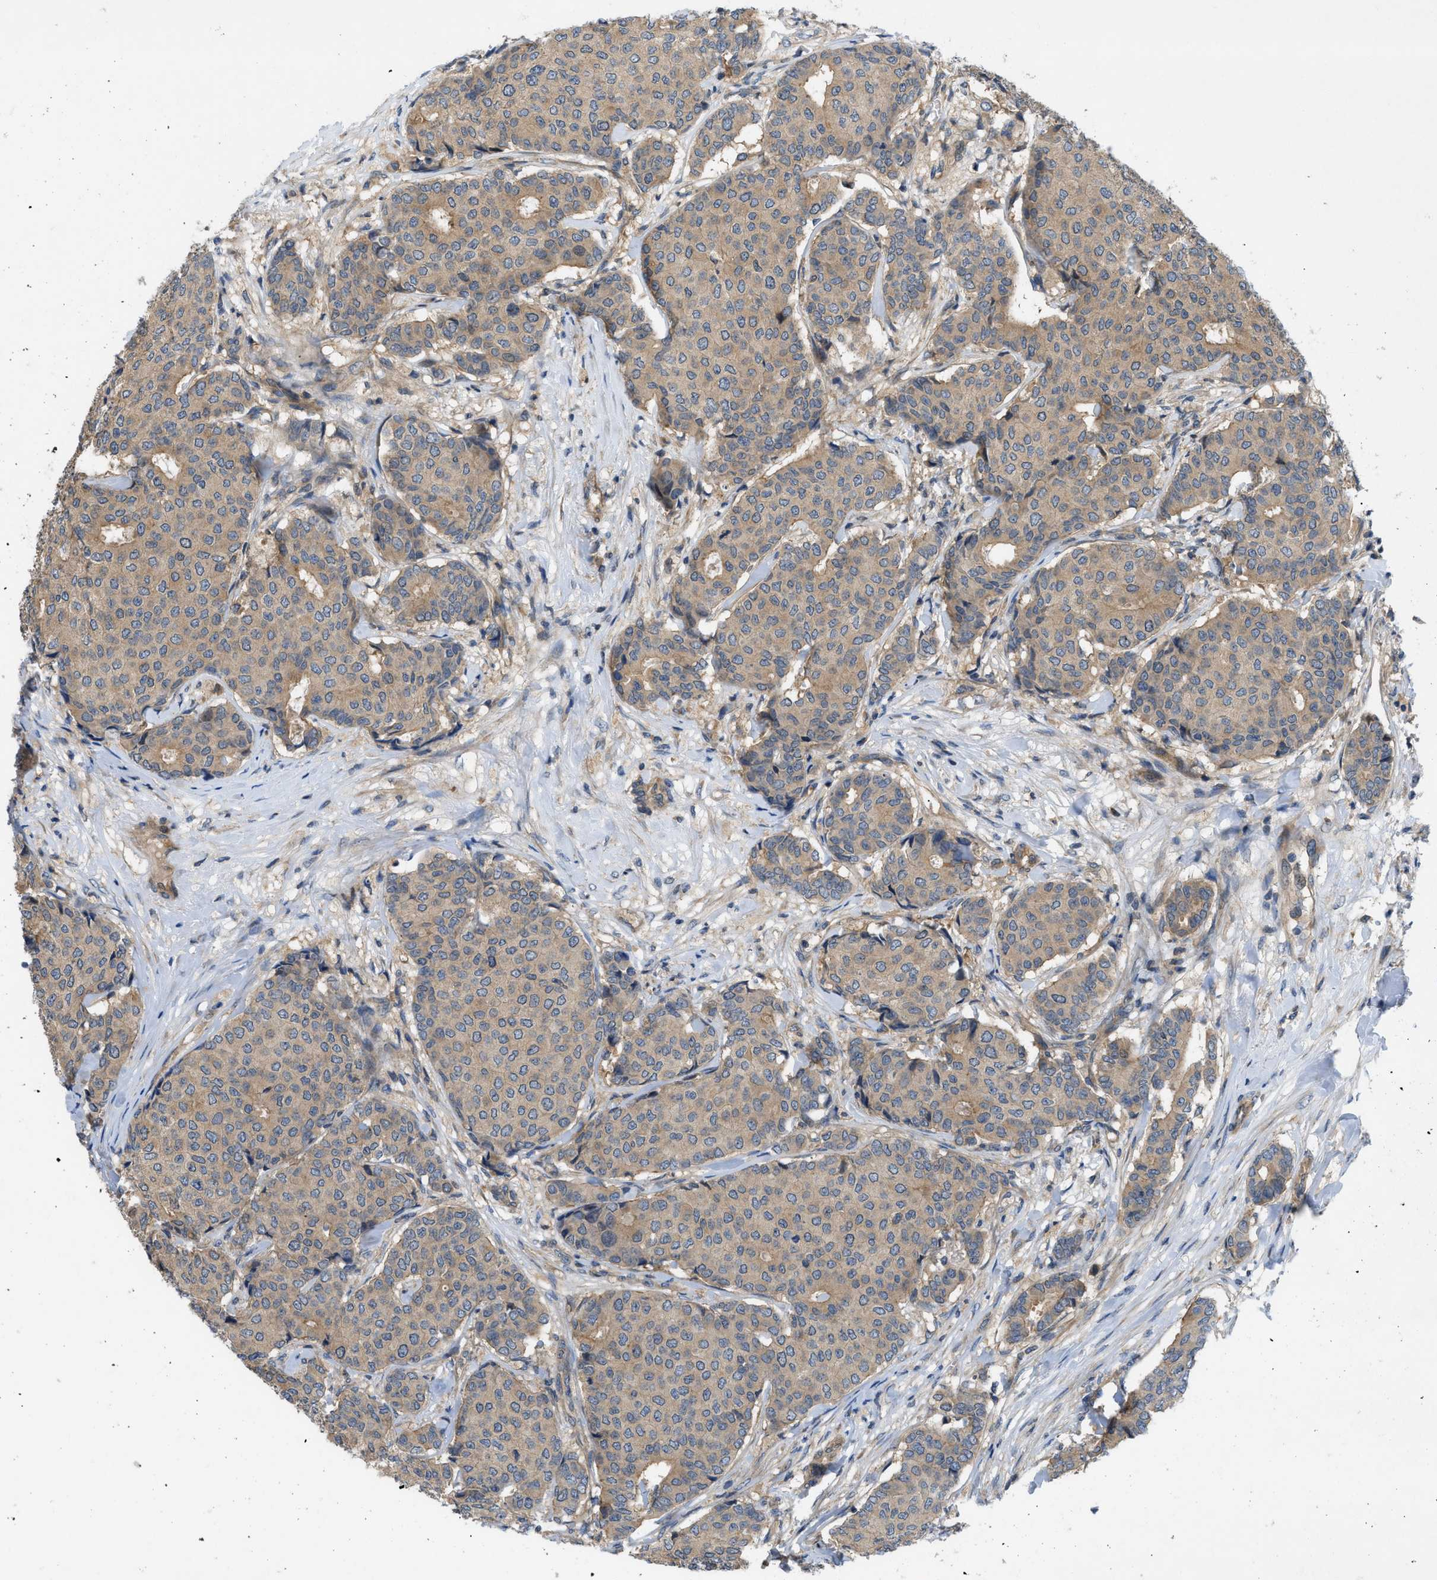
{"staining": {"intensity": "moderate", "quantity": "25%-75%", "location": "cytoplasmic/membranous"}, "tissue": "breast cancer", "cell_type": "Tumor cells", "image_type": "cancer", "snomed": [{"axis": "morphology", "description": "Duct carcinoma"}, {"axis": "topography", "description": "Breast"}], "caption": "Breast invasive ductal carcinoma stained with a protein marker reveals moderate staining in tumor cells.", "gene": "GPR31", "patient": {"sex": "female", "age": 75}}